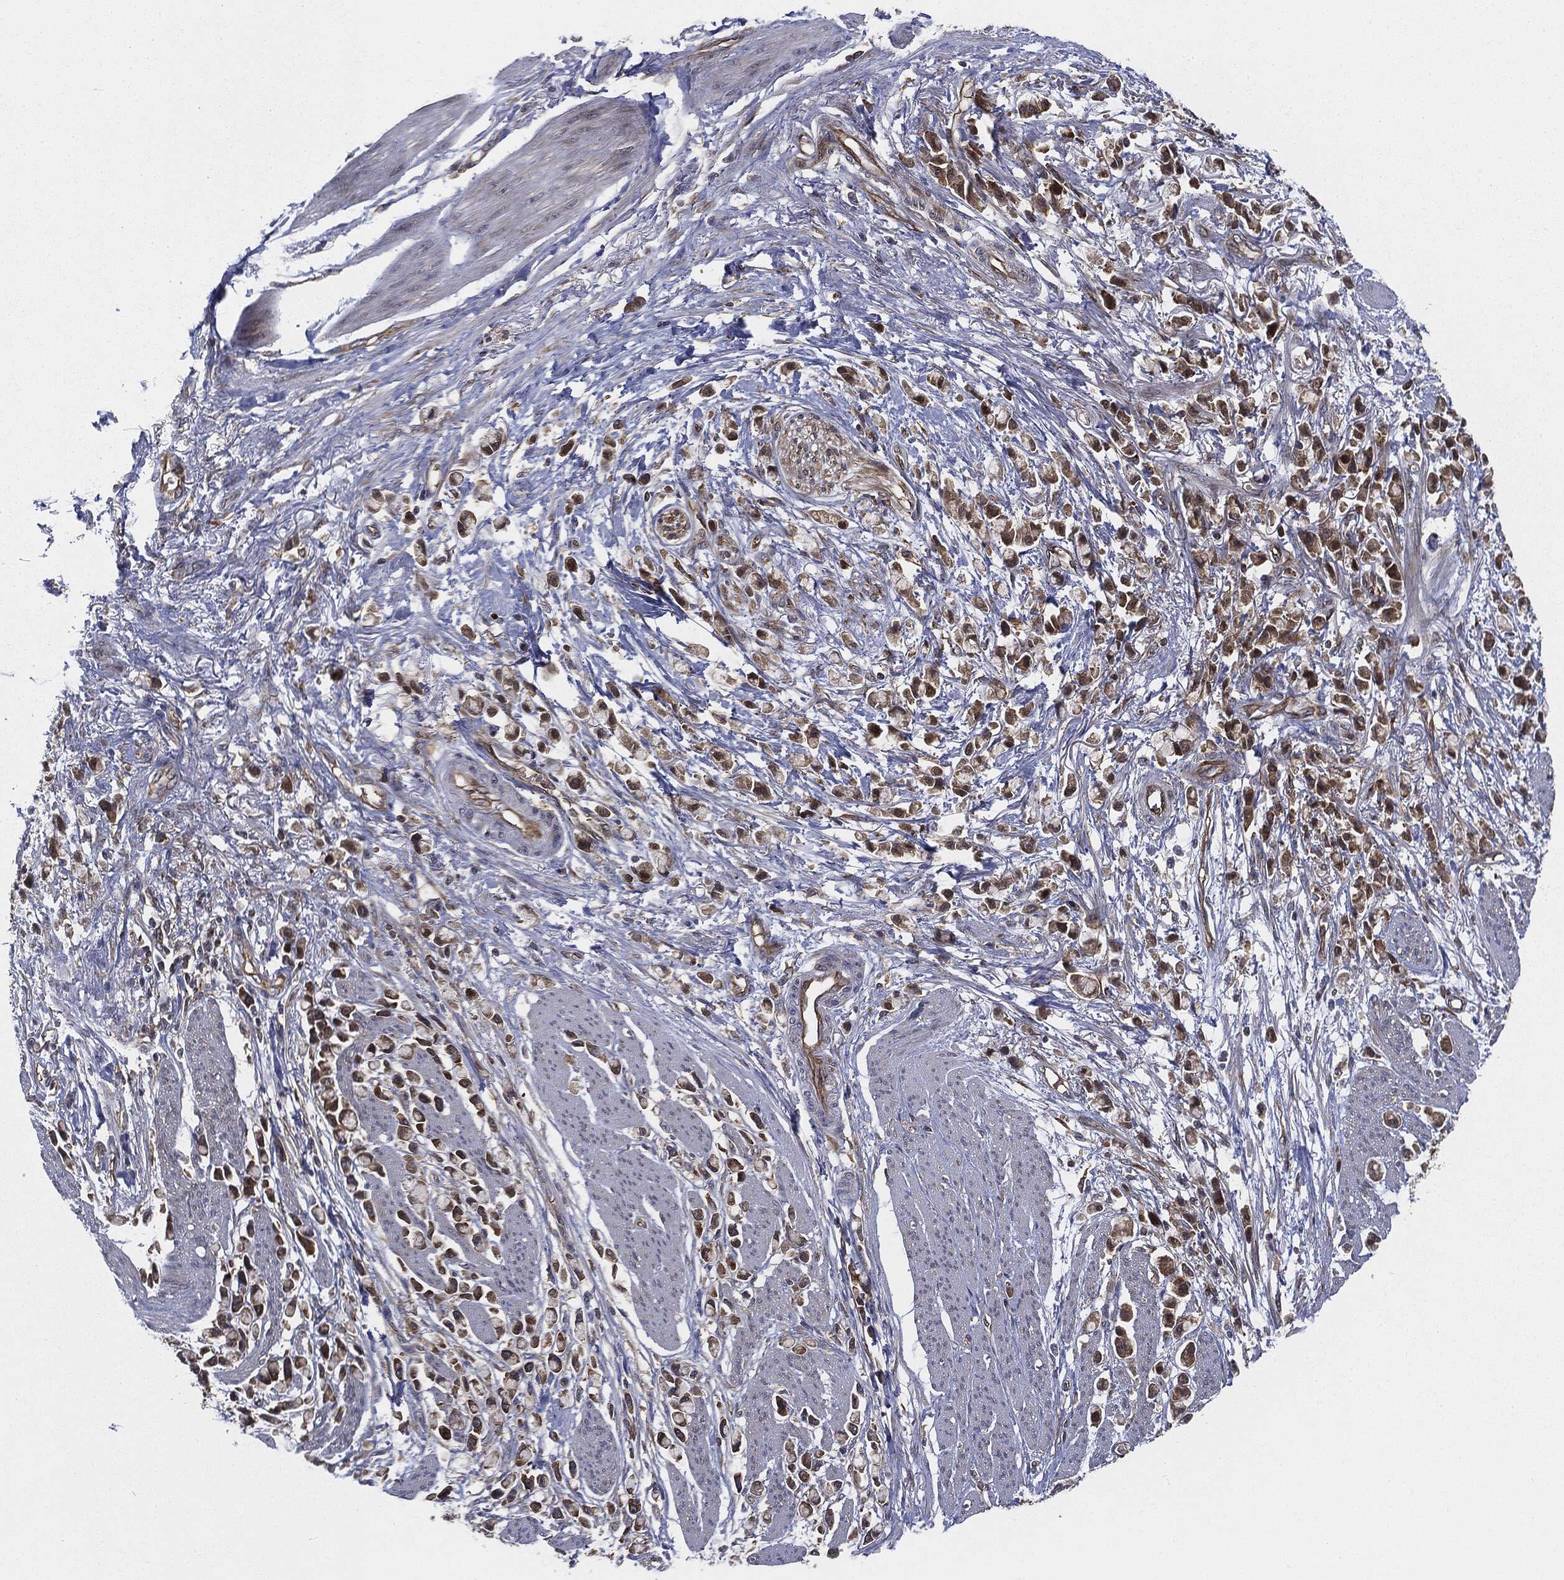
{"staining": {"intensity": "moderate", "quantity": ">75%", "location": "cytoplasmic/membranous"}, "tissue": "stomach cancer", "cell_type": "Tumor cells", "image_type": "cancer", "snomed": [{"axis": "morphology", "description": "Adenocarcinoma, NOS"}, {"axis": "topography", "description": "Stomach"}], "caption": "A high-resolution micrograph shows IHC staining of stomach cancer, which shows moderate cytoplasmic/membranous positivity in about >75% of tumor cells.", "gene": "EIF2AK2", "patient": {"sex": "female", "age": 81}}